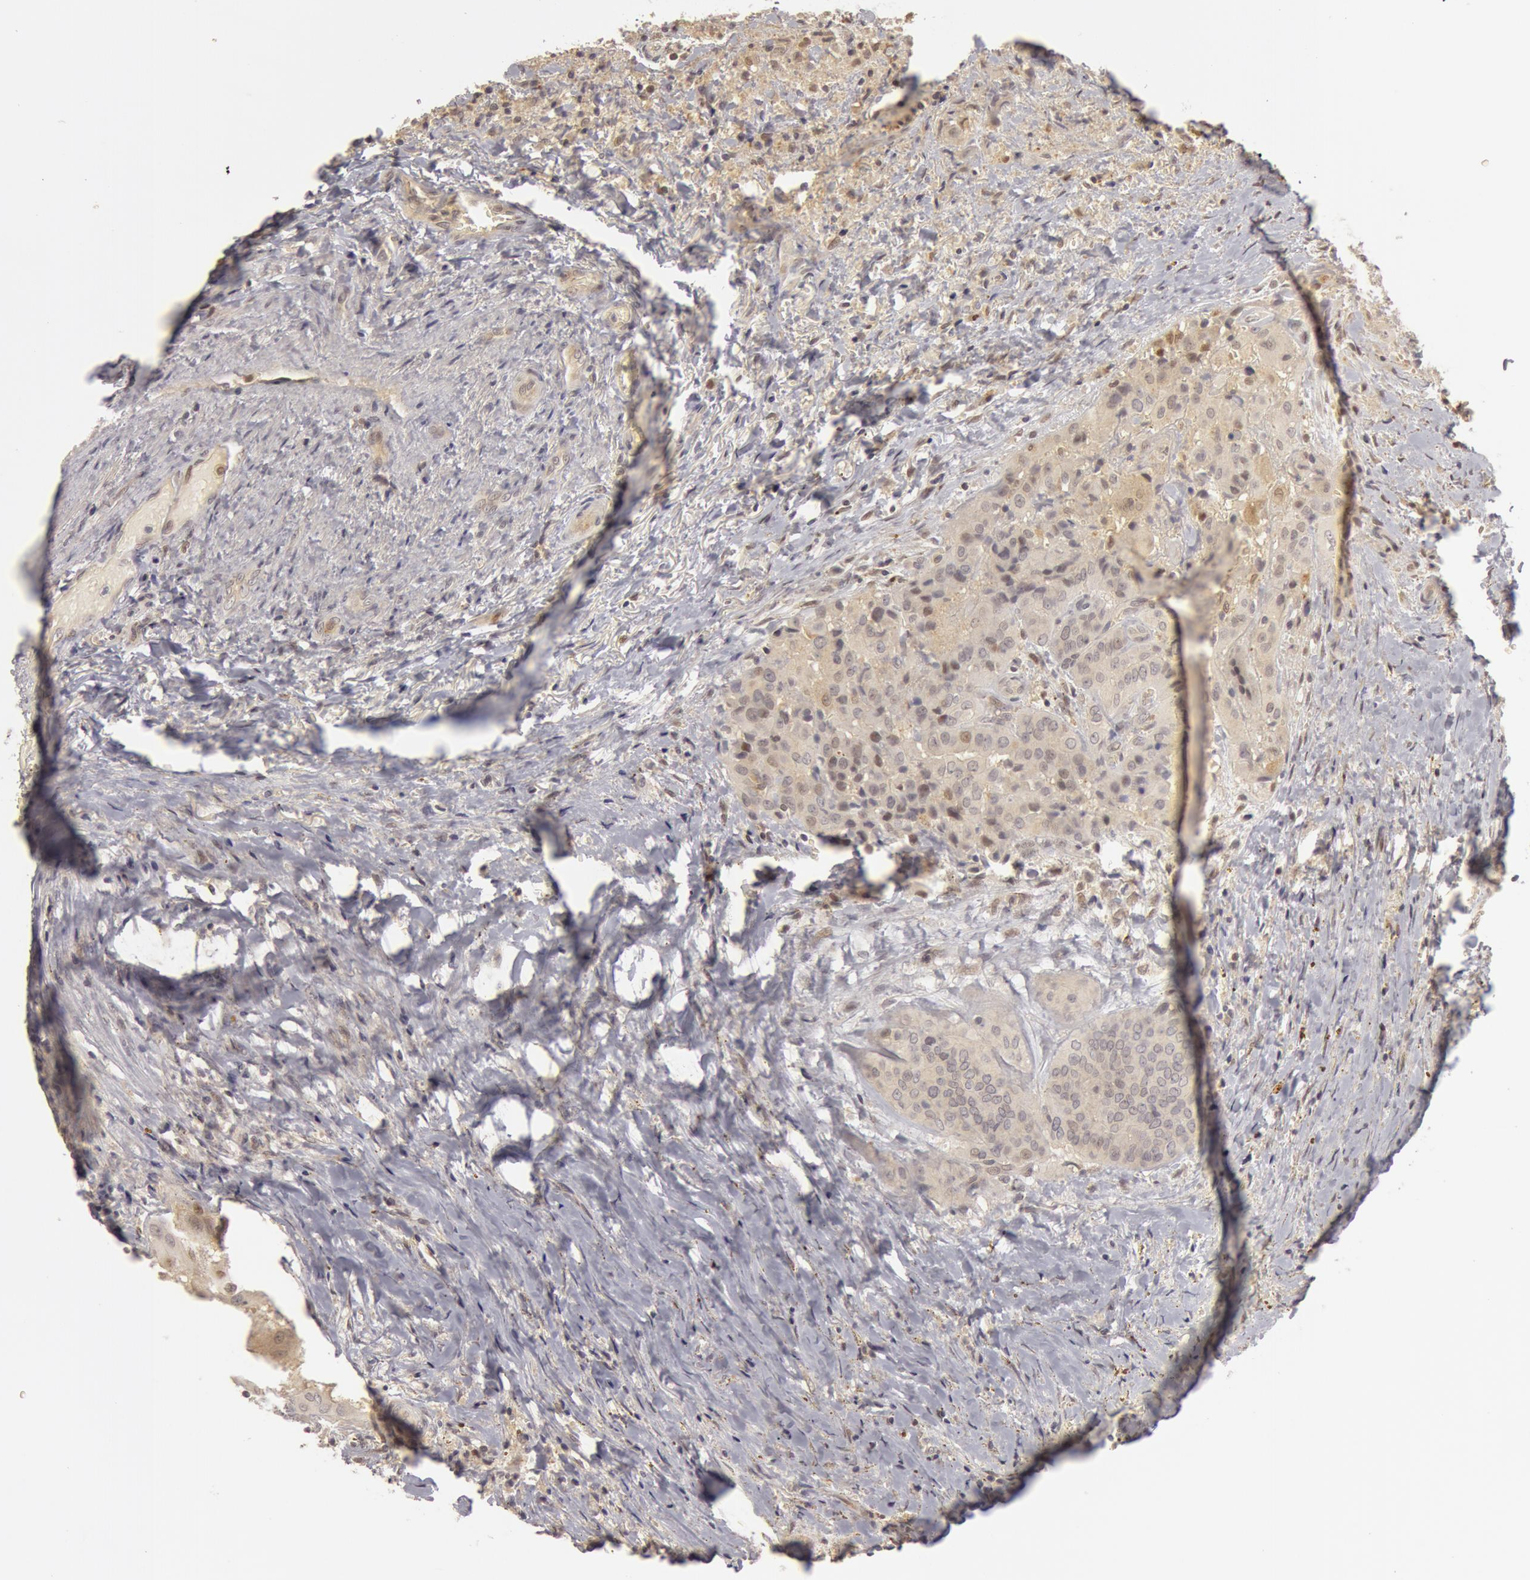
{"staining": {"intensity": "negative", "quantity": "none", "location": "none"}, "tissue": "thyroid cancer", "cell_type": "Tumor cells", "image_type": "cancer", "snomed": [{"axis": "morphology", "description": "Papillary adenocarcinoma, NOS"}, {"axis": "topography", "description": "Thyroid gland"}], "caption": "Tumor cells are negative for brown protein staining in thyroid cancer (papillary adenocarcinoma).", "gene": "OASL", "patient": {"sex": "female", "age": 71}}